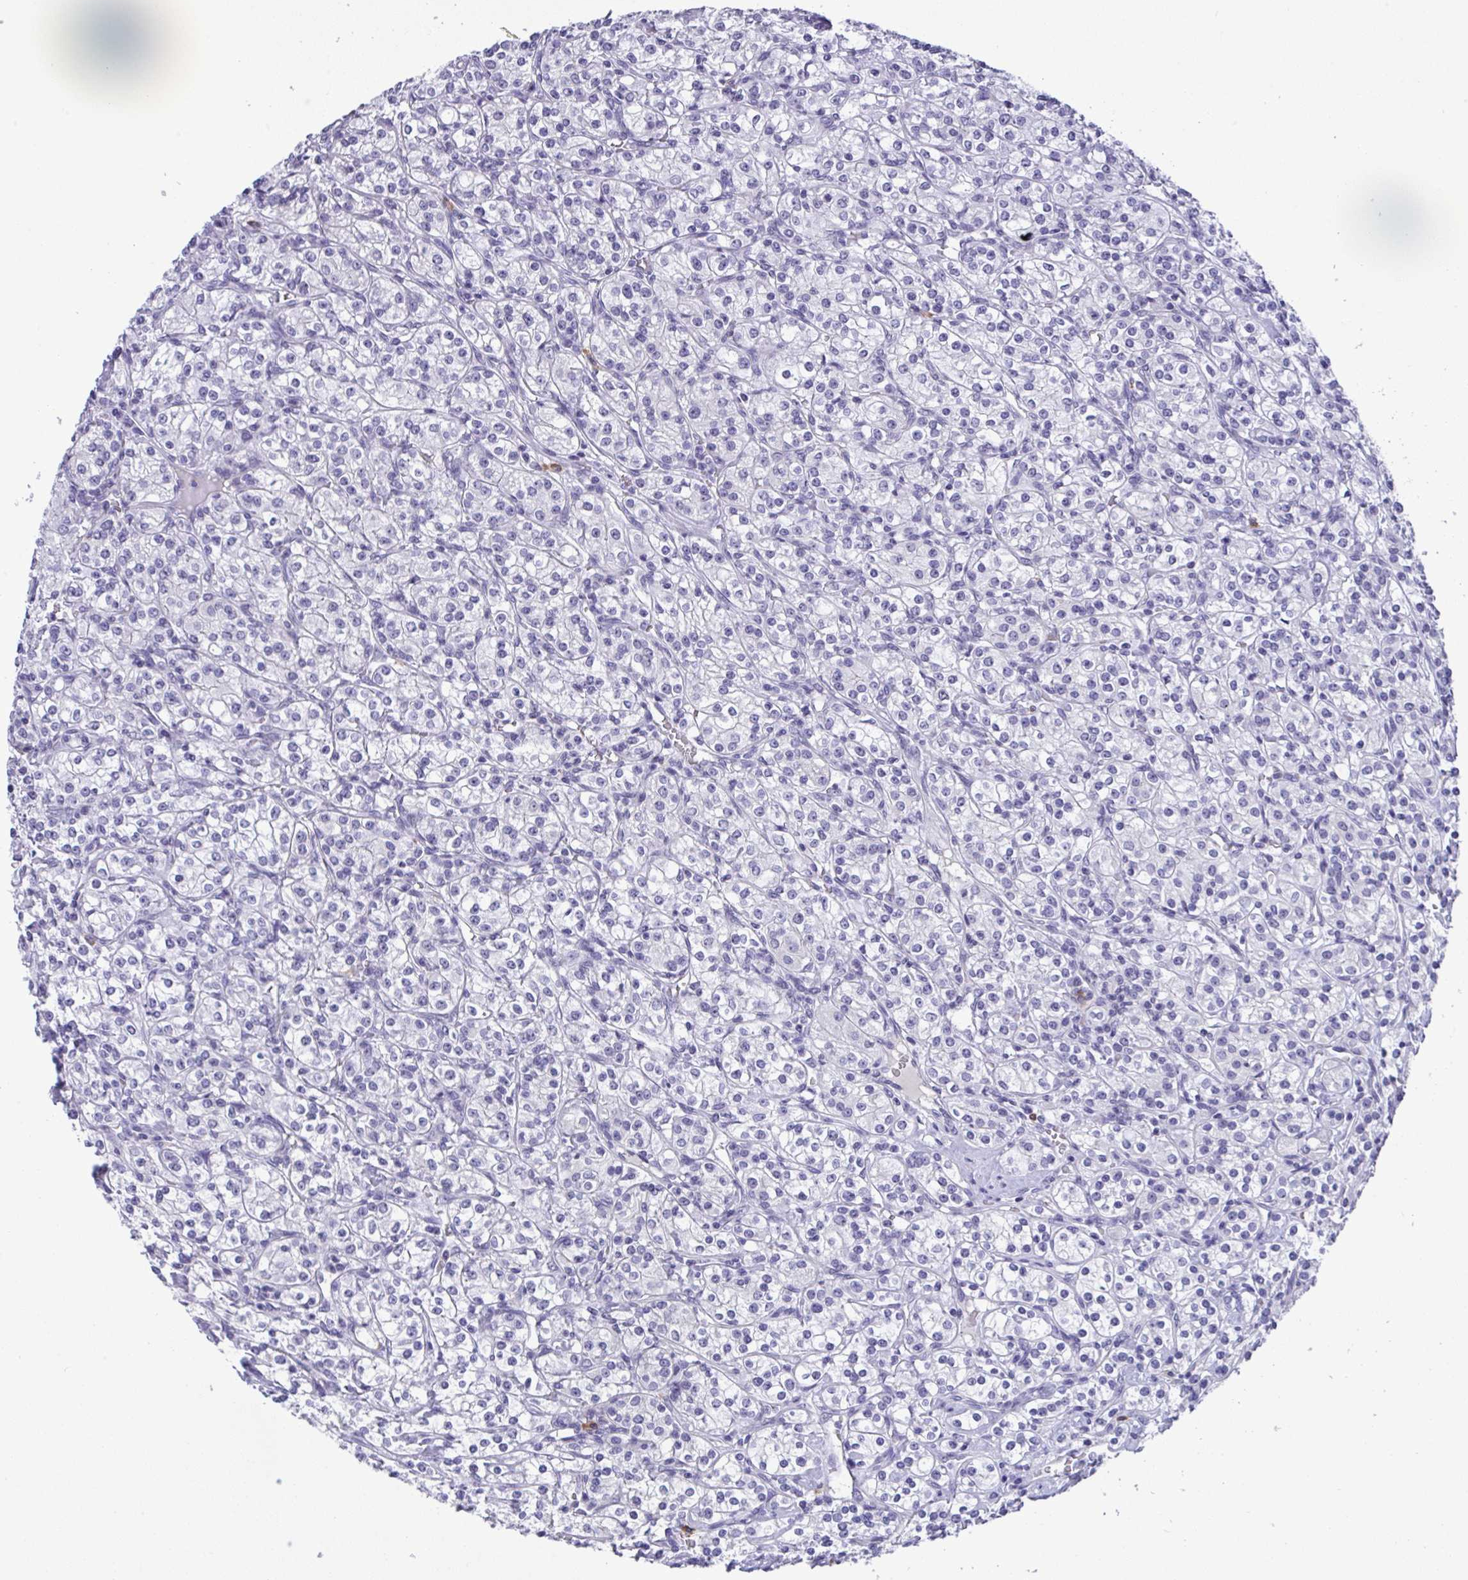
{"staining": {"intensity": "negative", "quantity": "none", "location": "none"}, "tissue": "renal cancer", "cell_type": "Tumor cells", "image_type": "cancer", "snomed": [{"axis": "morphology", "description": "Adenocarcinoma, NOS"}, {"axis": "topography", "description": "Kidney"}], "caption": "An immunohistochemistry (IHC) histopathology image of renal cancer (adenocarcinoma) is shown. There is no staining in tumor cells of renal cancer (adenocarcinoma). The staining was performed using DAB (3,3'-diaminobenzidine) to visualize the protein expression in brown, while the nuclei were stained in blue with hematoxylin (Magnification: 20x).", "gene": "YBX2", "patient": {"sex": "male", "age": 77}}